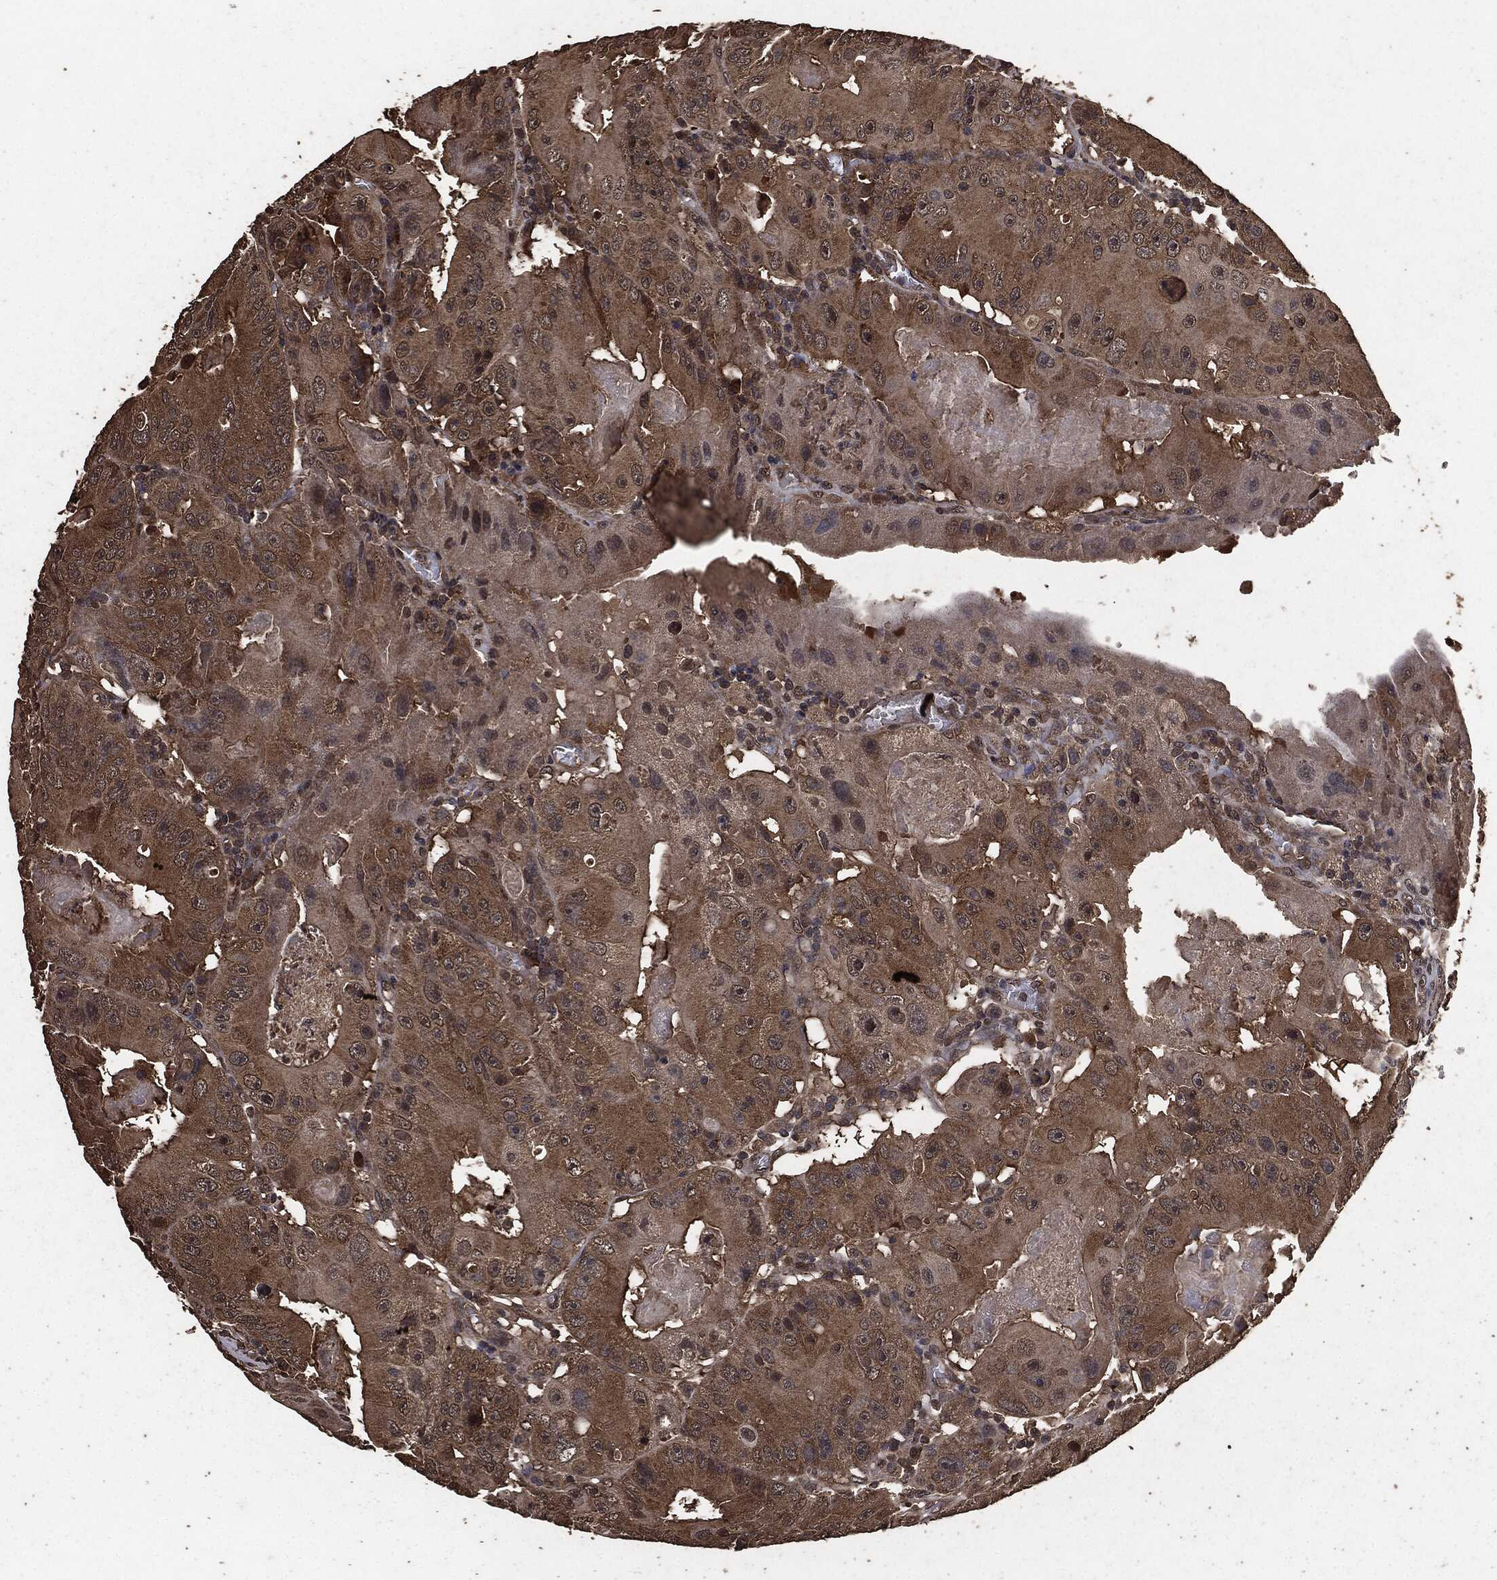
{"staining": {"intensity": "moderate", "quantity": ">75%", "location": "cytoplasmic/membranous"}, "tissue": "colorectal cancer", "cell_type": "Tumor cells", "image_type": "cancer", "snomed": [{"axis": "morphology", "description": "Adenocarcinoma, NOS"}, {"axis": "topography", "description": "Colon"}], "caption": "This micrograph demonstrates immunohistochemistry (IHC) staining of colorectal cancer (adenocarcinoma), with medium moderate cytoplasmic/membranous expression in approximately >75% of tumor cells.", "gene": "AKT1S1", "patient": {"sex": "female", "age": 86}}